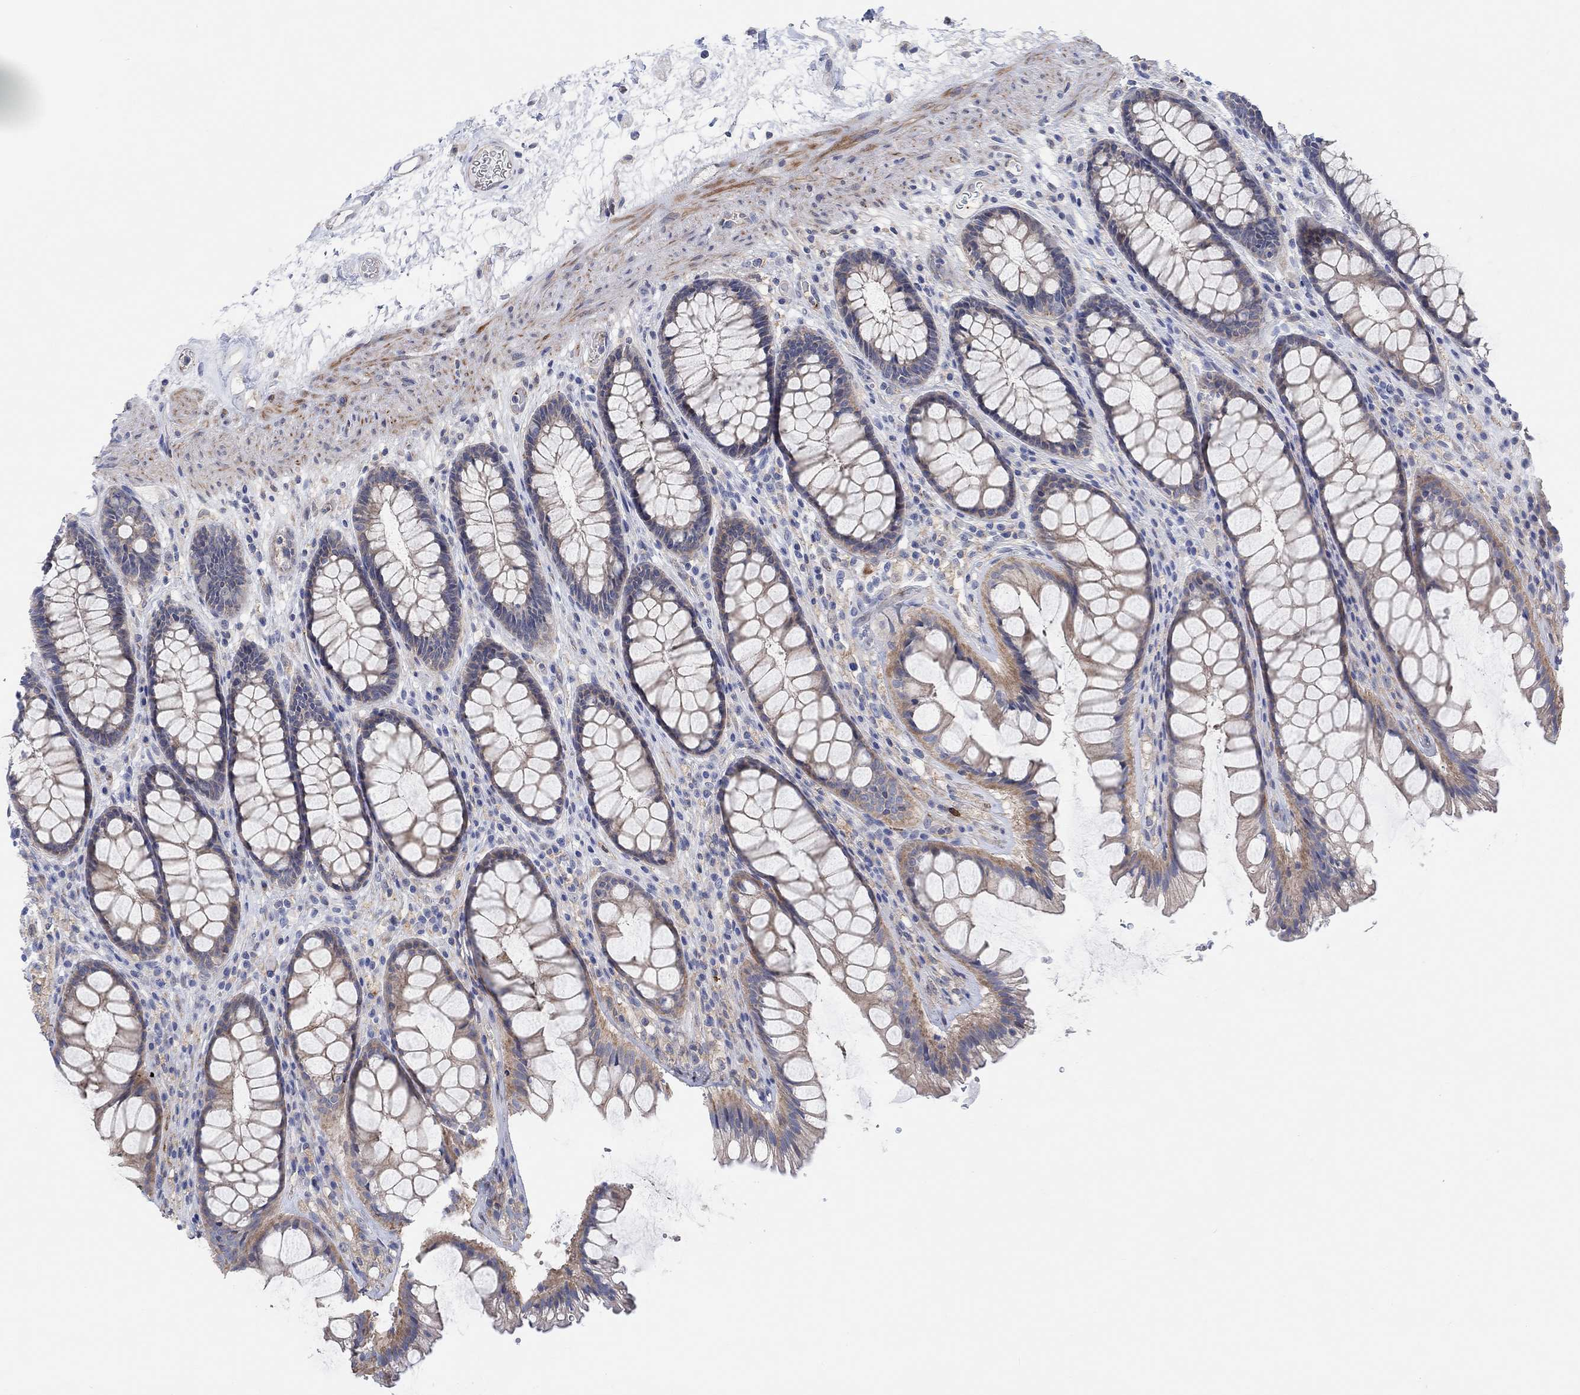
{"staining": {"intensity": "weak", "quantity": "25%-75%", "location": "cytoplasmic/membranous"}, "tissue": "rectum", "cell_type": "Glandular cells", "image_type": "normal", "snomed": [{"axis": "morphology", "description": "Normal tissue, NOS"}, {"axis": "topography", "description": "Rectum"}], "caption": "This image reveals IHC staining of normal rectum, with low weak cytoplasmic/membranous positivity in about 25%-75% of glandular cells.", "gene": "PMFBP1", "patient": {"sex": "male", "age": 72}}